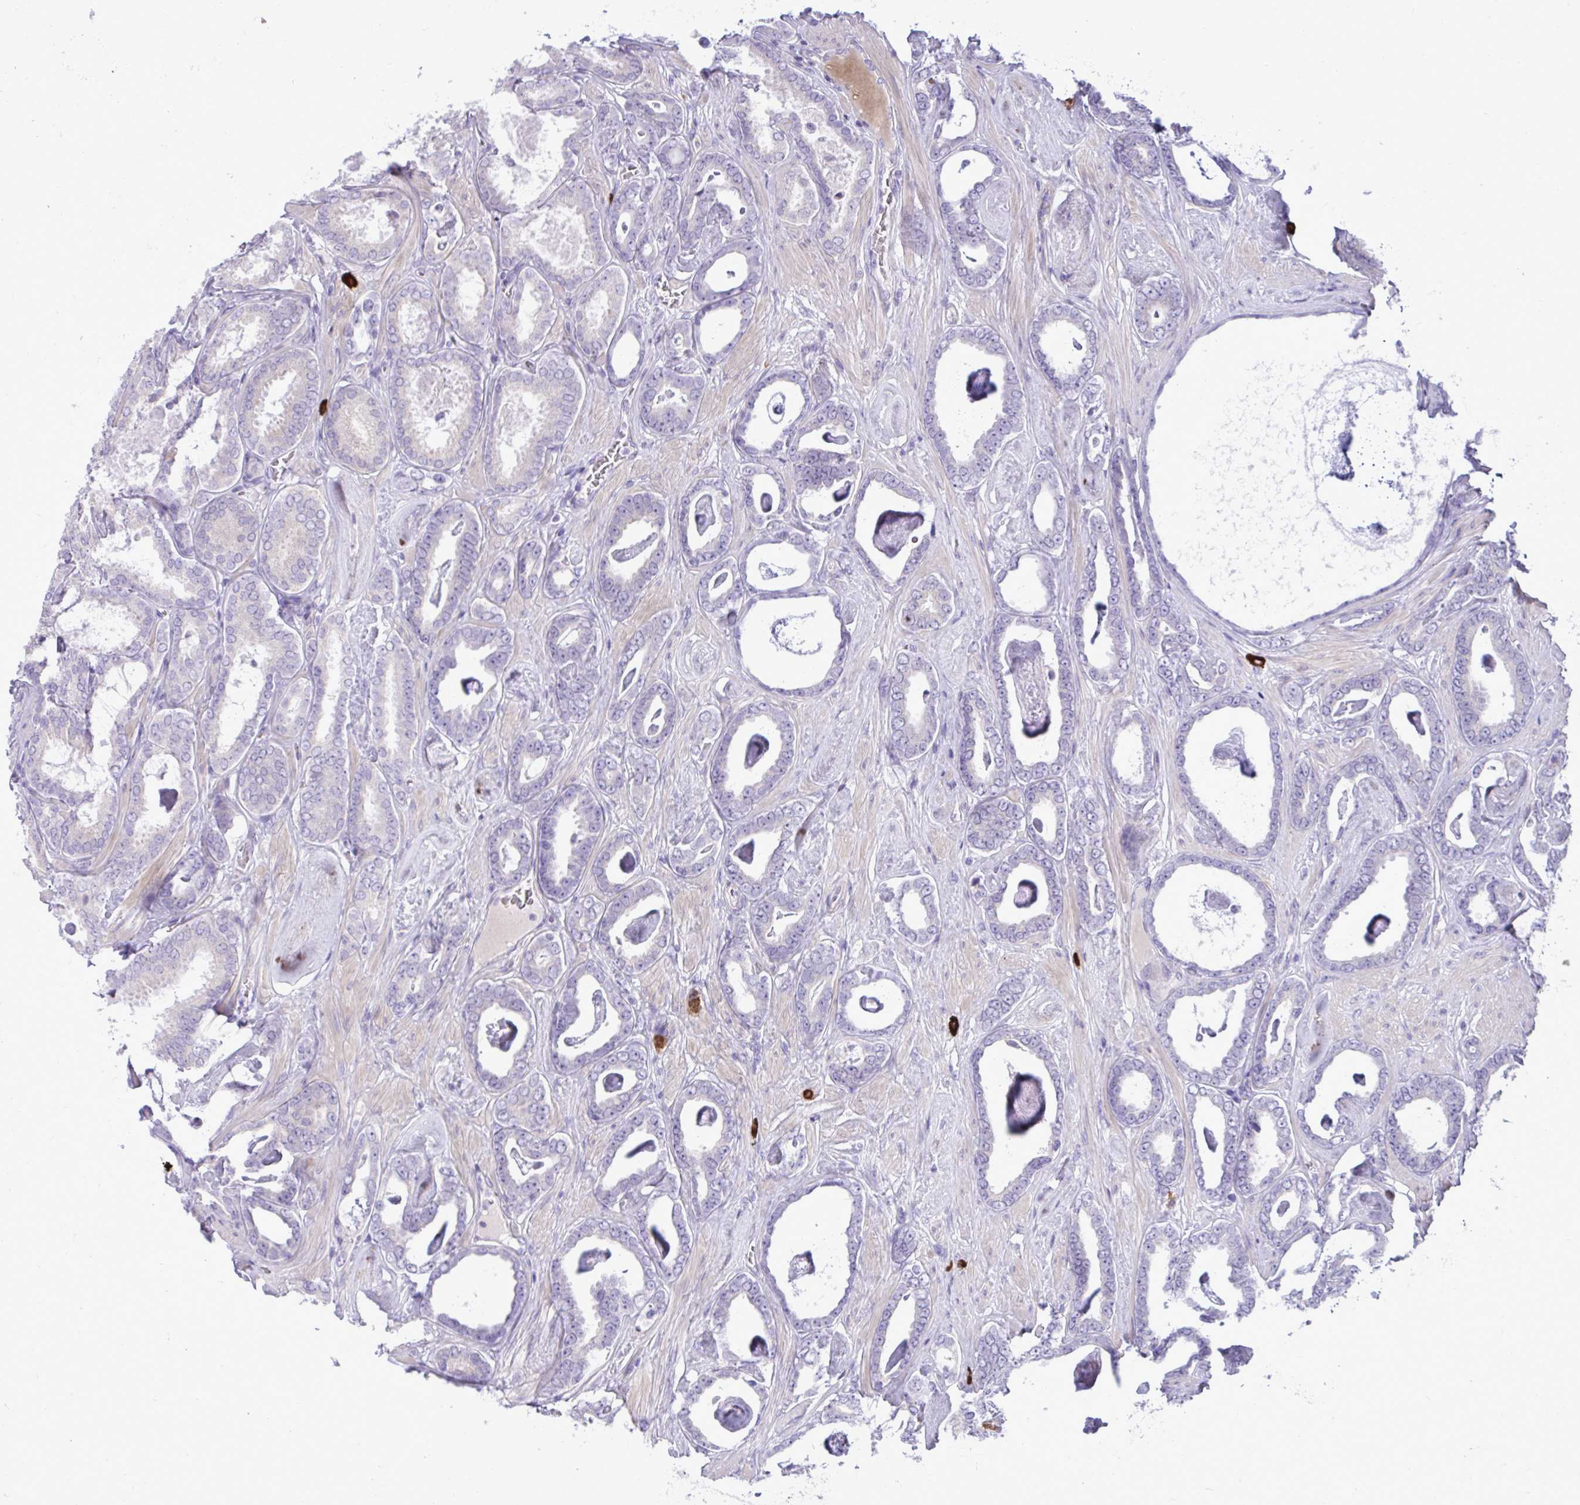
{"staining": {"intensity": "negative", "quantity": "none", "location": "none"}, "tissue": "prostate cancer", "cell_type": "Tumor cells", "image_type": "cancer", "snomed": [{"axis": "morphology", "description": "Adenocarcinoma, High grade"}, {"axis": "topography", "description": "Prostate"}], "caption": "Tumor cells are negative for brown protein staining in prostate cancer.", "gene": "SPAG1", "patient": {"sex": "male", "age": 63}}